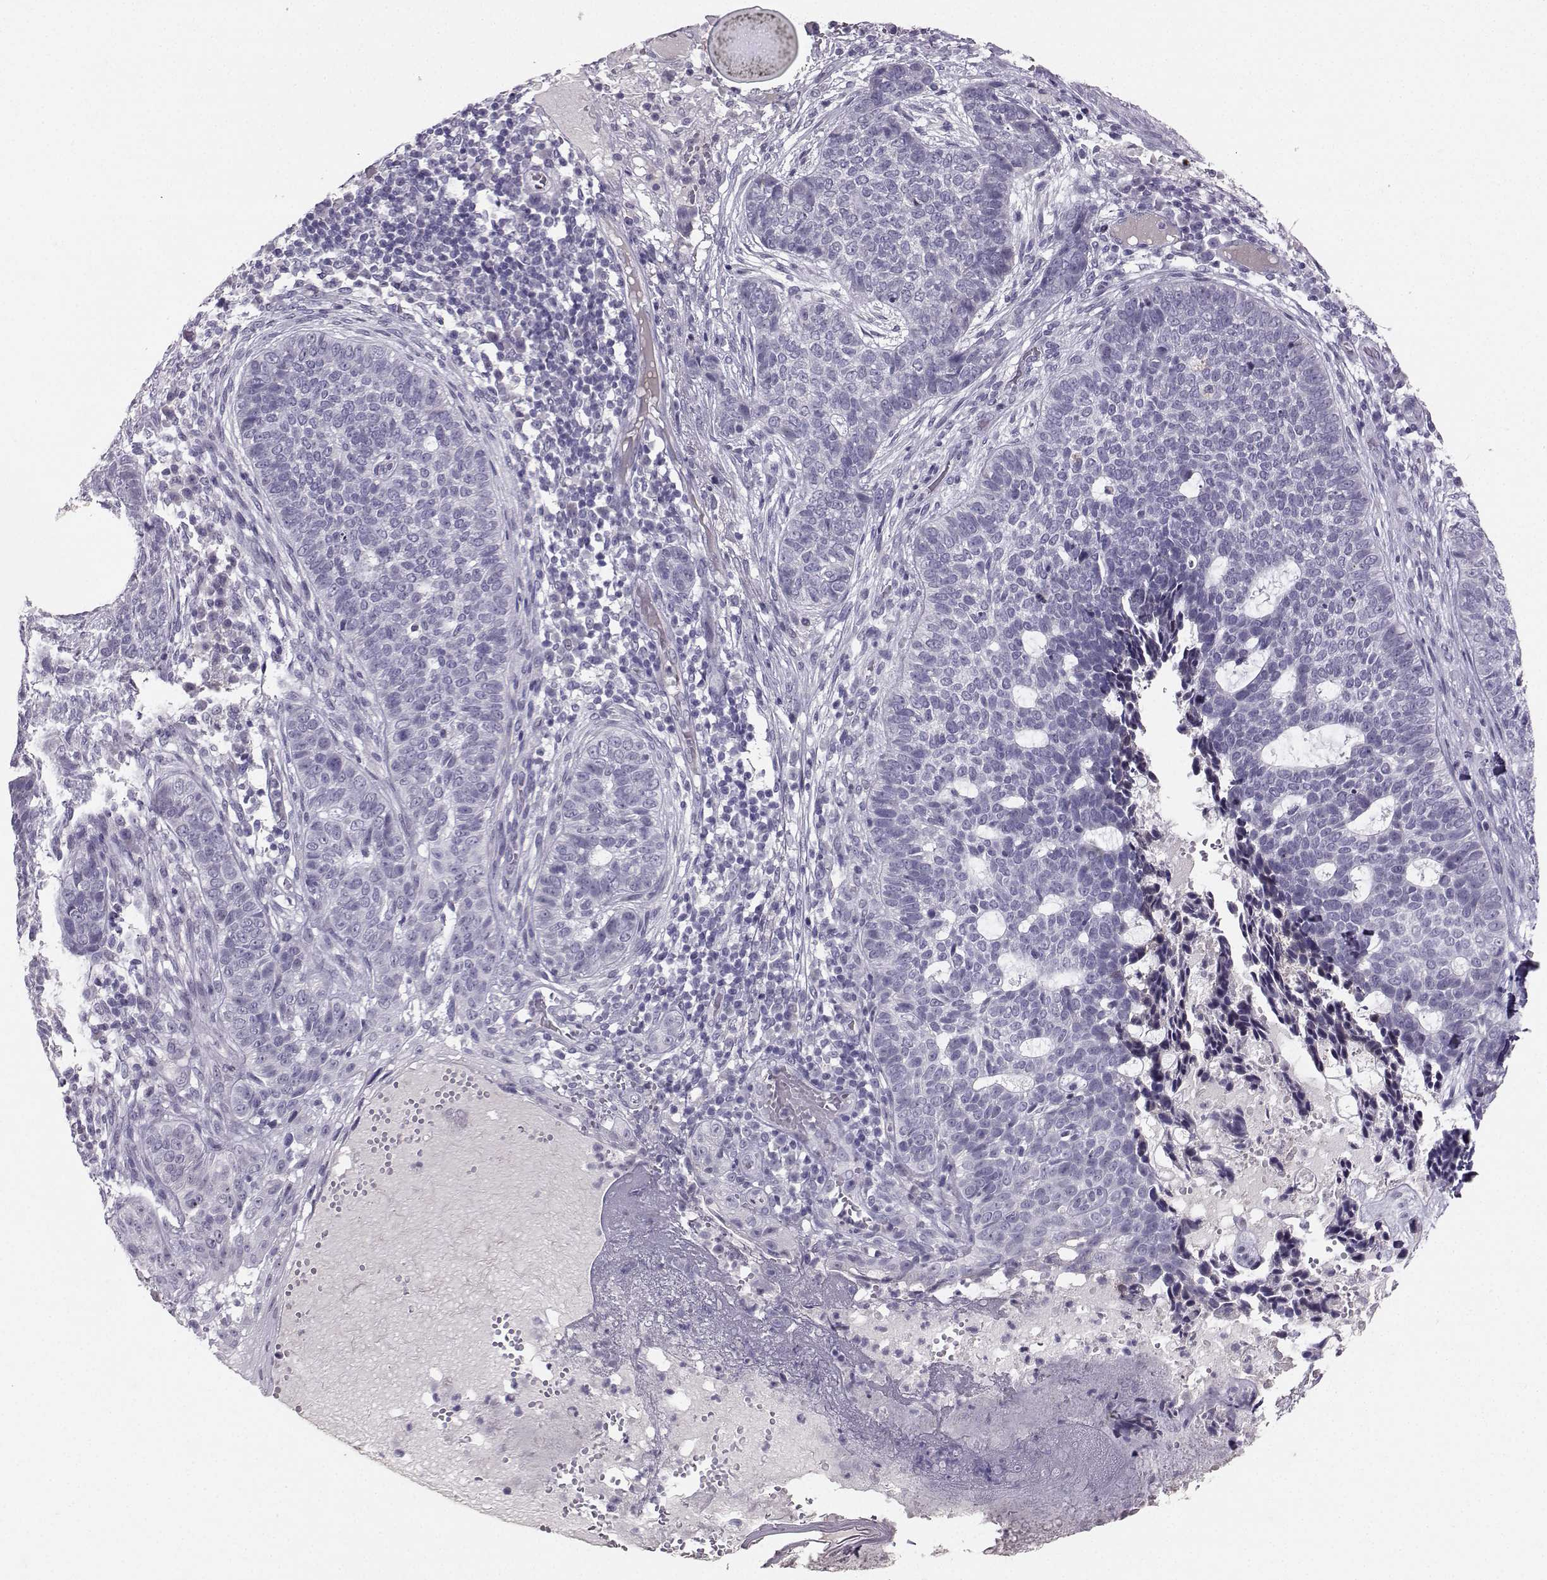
{"staining": {"intensity": "negative", "quantity": "none", "location": "none"}, "tissue": "skin cancer", "cell_type": "Tumor cells", "image_type": "cancer", "snomed": [{"axis": "morphology", "description": "Basal cell carcinoma"}, {"axis": "topography", "description": "Skin"}], "caption": "Protein analysis of skin cancer displays no significant staining in tumor cells.", "gene": "PKP2", "patient": {"sex": "female", "age": 69}}